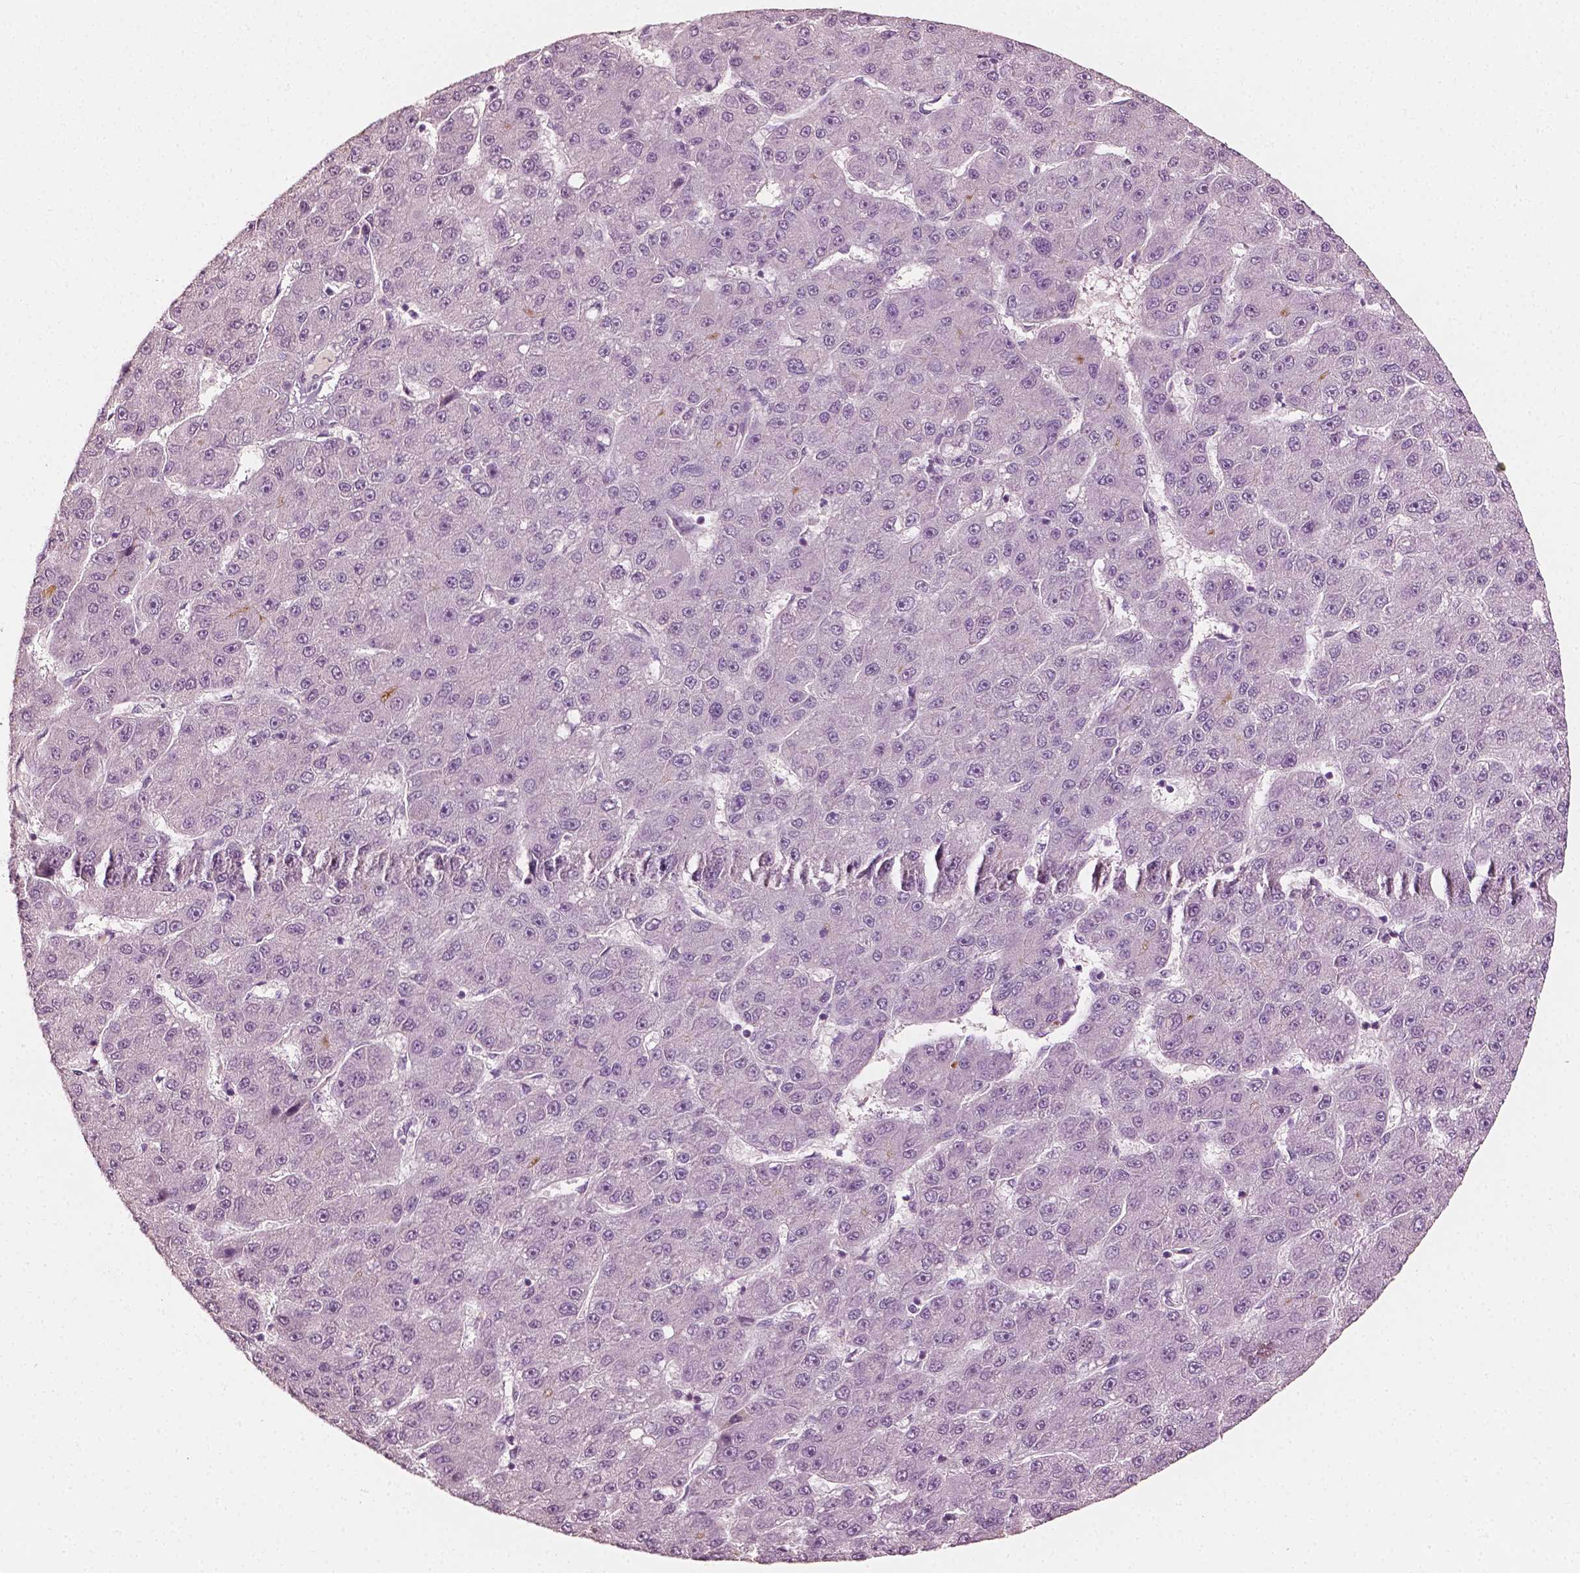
{"staining": {"intensity": "weak", "quantity": "<25%", "location": "nuclear"}, "tissue": "liver cancer", "cell_type": "Tumor cells", "image_type": "cancer", "snomed": [{"axis": "morphology", "description": "Carcinoma, Hepatocellular, NOS"}, {"axis": "topography", "description": "Liver"}], "caption": "DAB (3,3'-diaminobenzidine) immunohistochemical staining of liver cancer shows no significant staining in tumor cells.", "gene": "APOA4", "patient": {"sex": "male", "age": 67}}